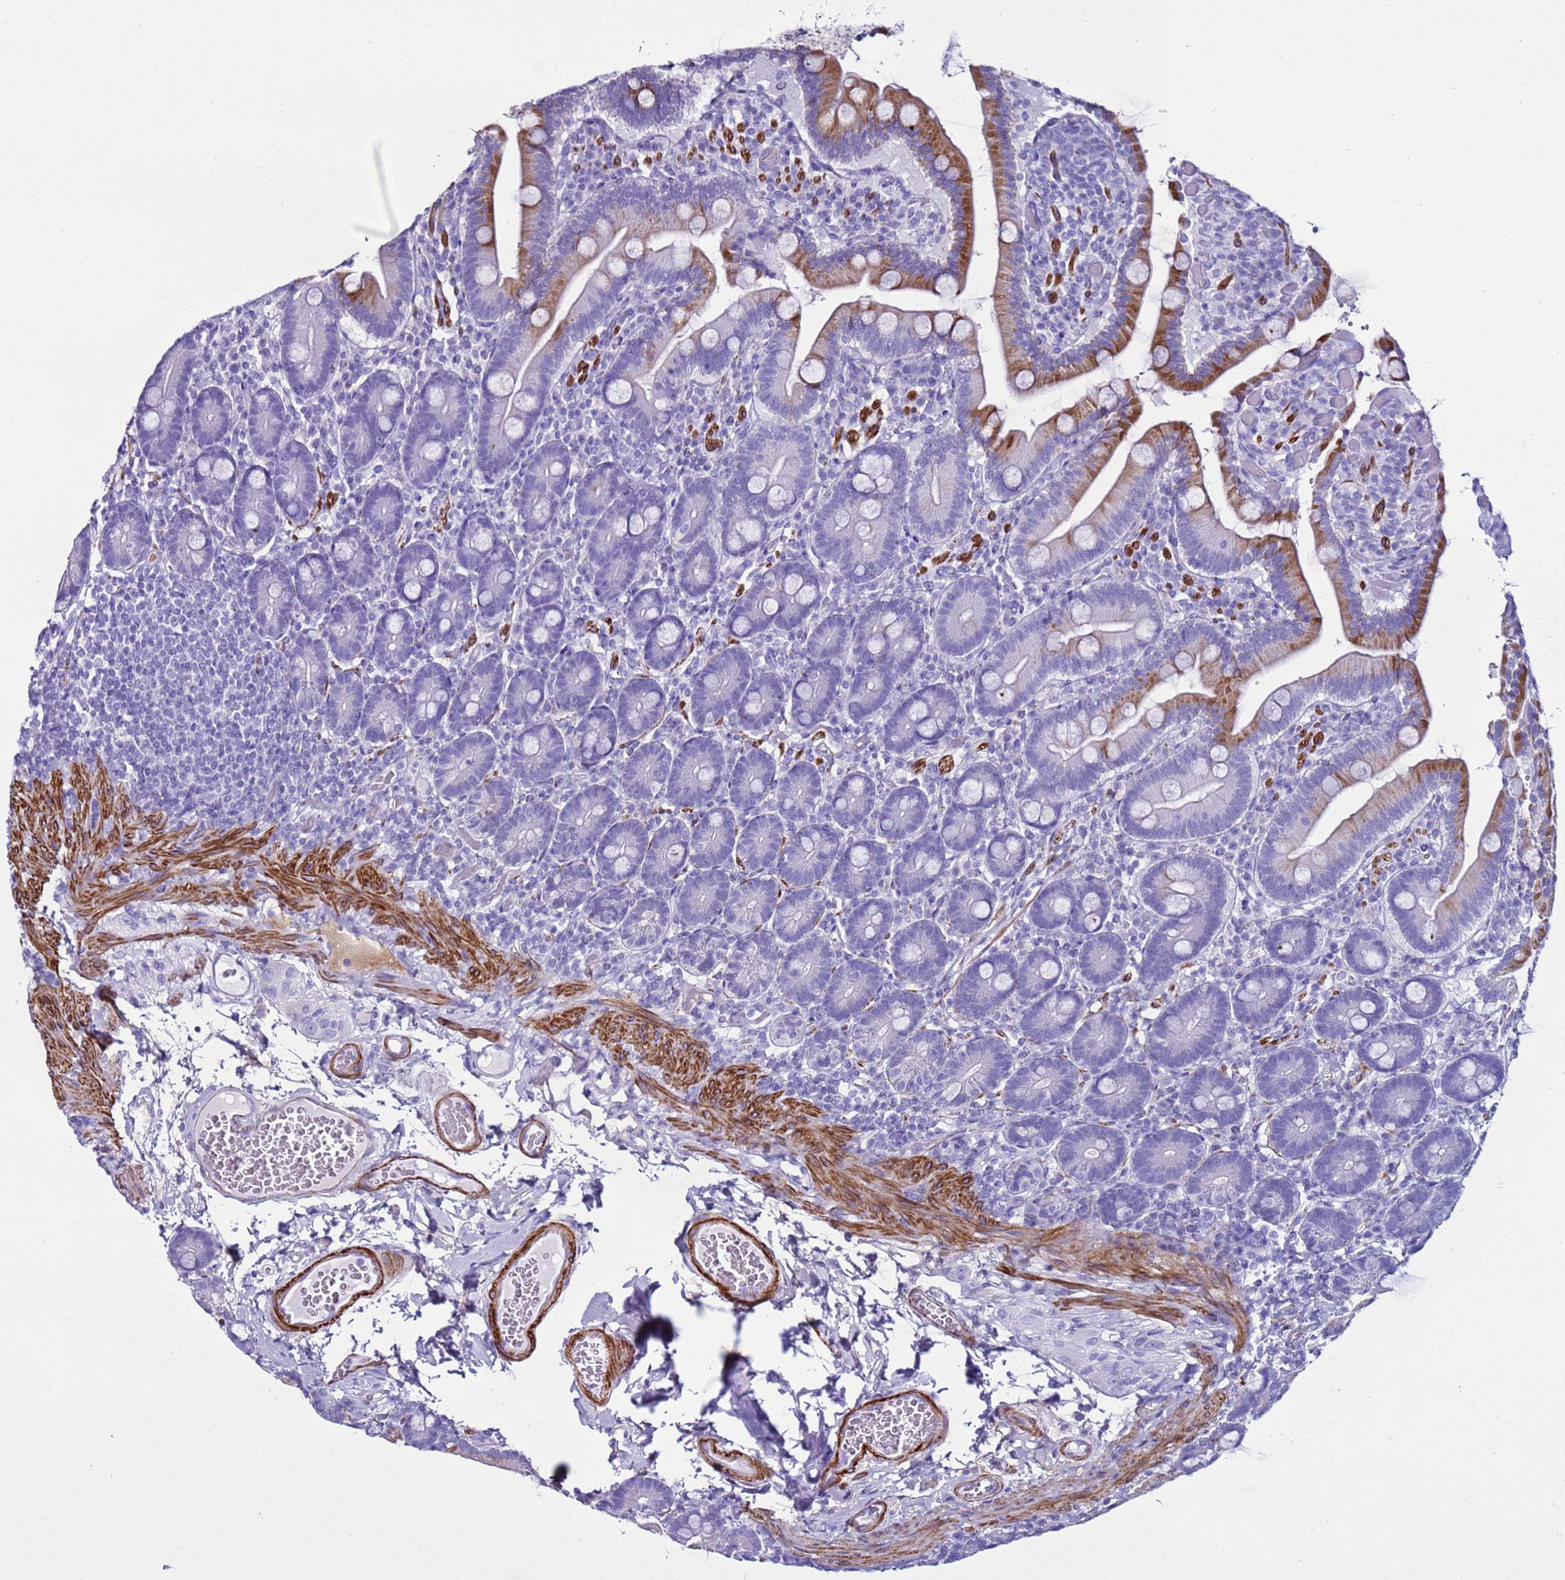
{"staining": {"intensity": "strong", "quantity": "25%-75%", "location": "cytoplasmic/membranous"}, "tissue": "duodenum", "cell_type": "Glandular cells", "image_type": "normal", "snomed": [{"axis": "morphology", "description": "Normal tissue, NOS"}, {"axis": "topography", "description": "Duodenum"}], "caption": "Strong cytoplasmic/membranous expression for a protein is appreciated in approximately 25%-75% of glandular cells of normal duodenum using immunohistochemistry (IHC).", "gene": "LCMT1", "patient": {"sex": "female", "age": 62}}